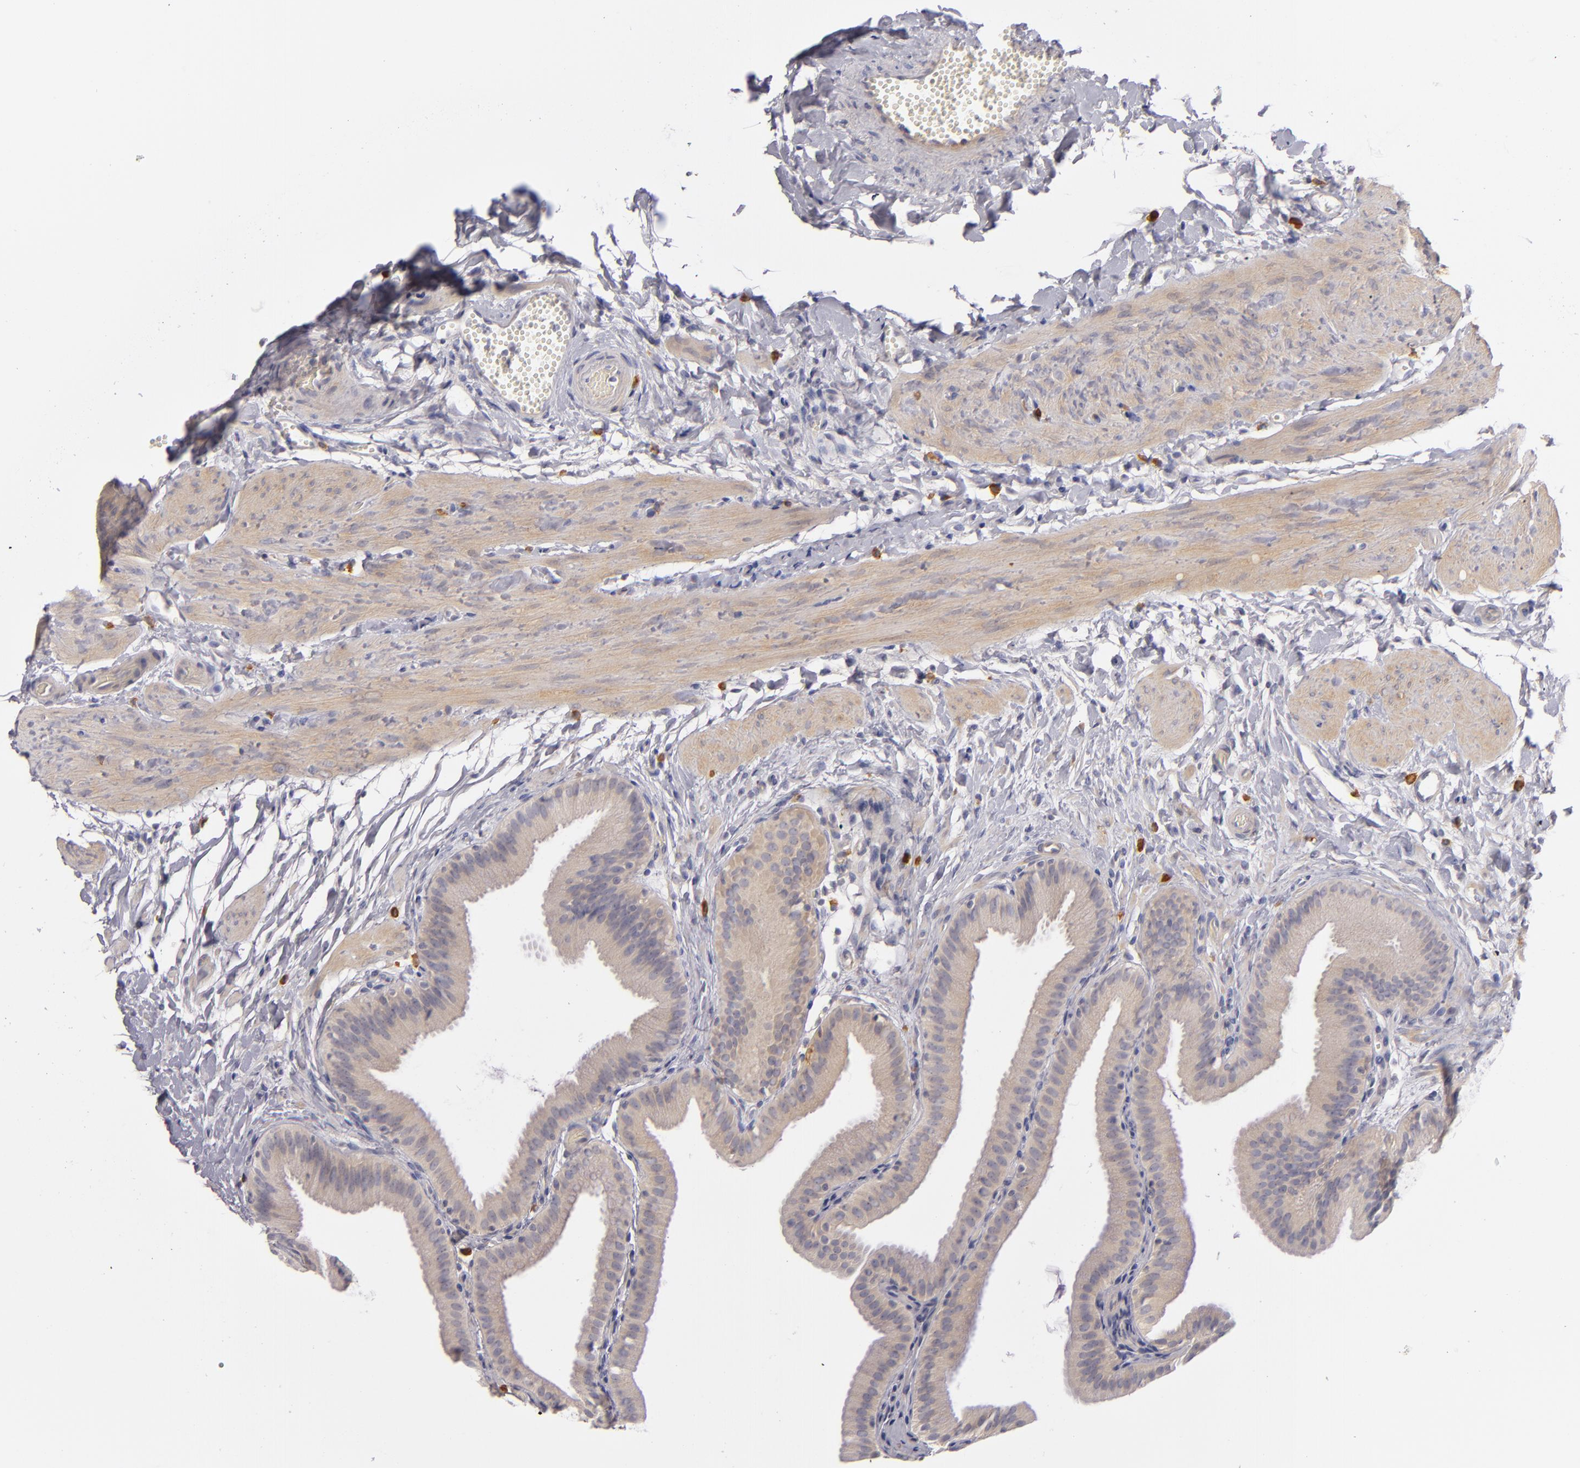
{"staining": {"intensity": "weak", "quantity": ">75%", "location": "cytoplasmic/membranous"}, "tissue": "gallbladder", "cell_type": "Glandular cells", "image_type": "normal", "snomed": [{"axis": "morphology", "description": "Normal tissue, NOS"}, {"axis": "topography", "description": "Gallbladder"}], "caption": "Glandular cells show low levels of weak cytoplasmic/membranous staining in about >75% of cells in unremarkable human gallbladder.", "gene": "CD83", "patient": {"sex": "female", "age": 63}}